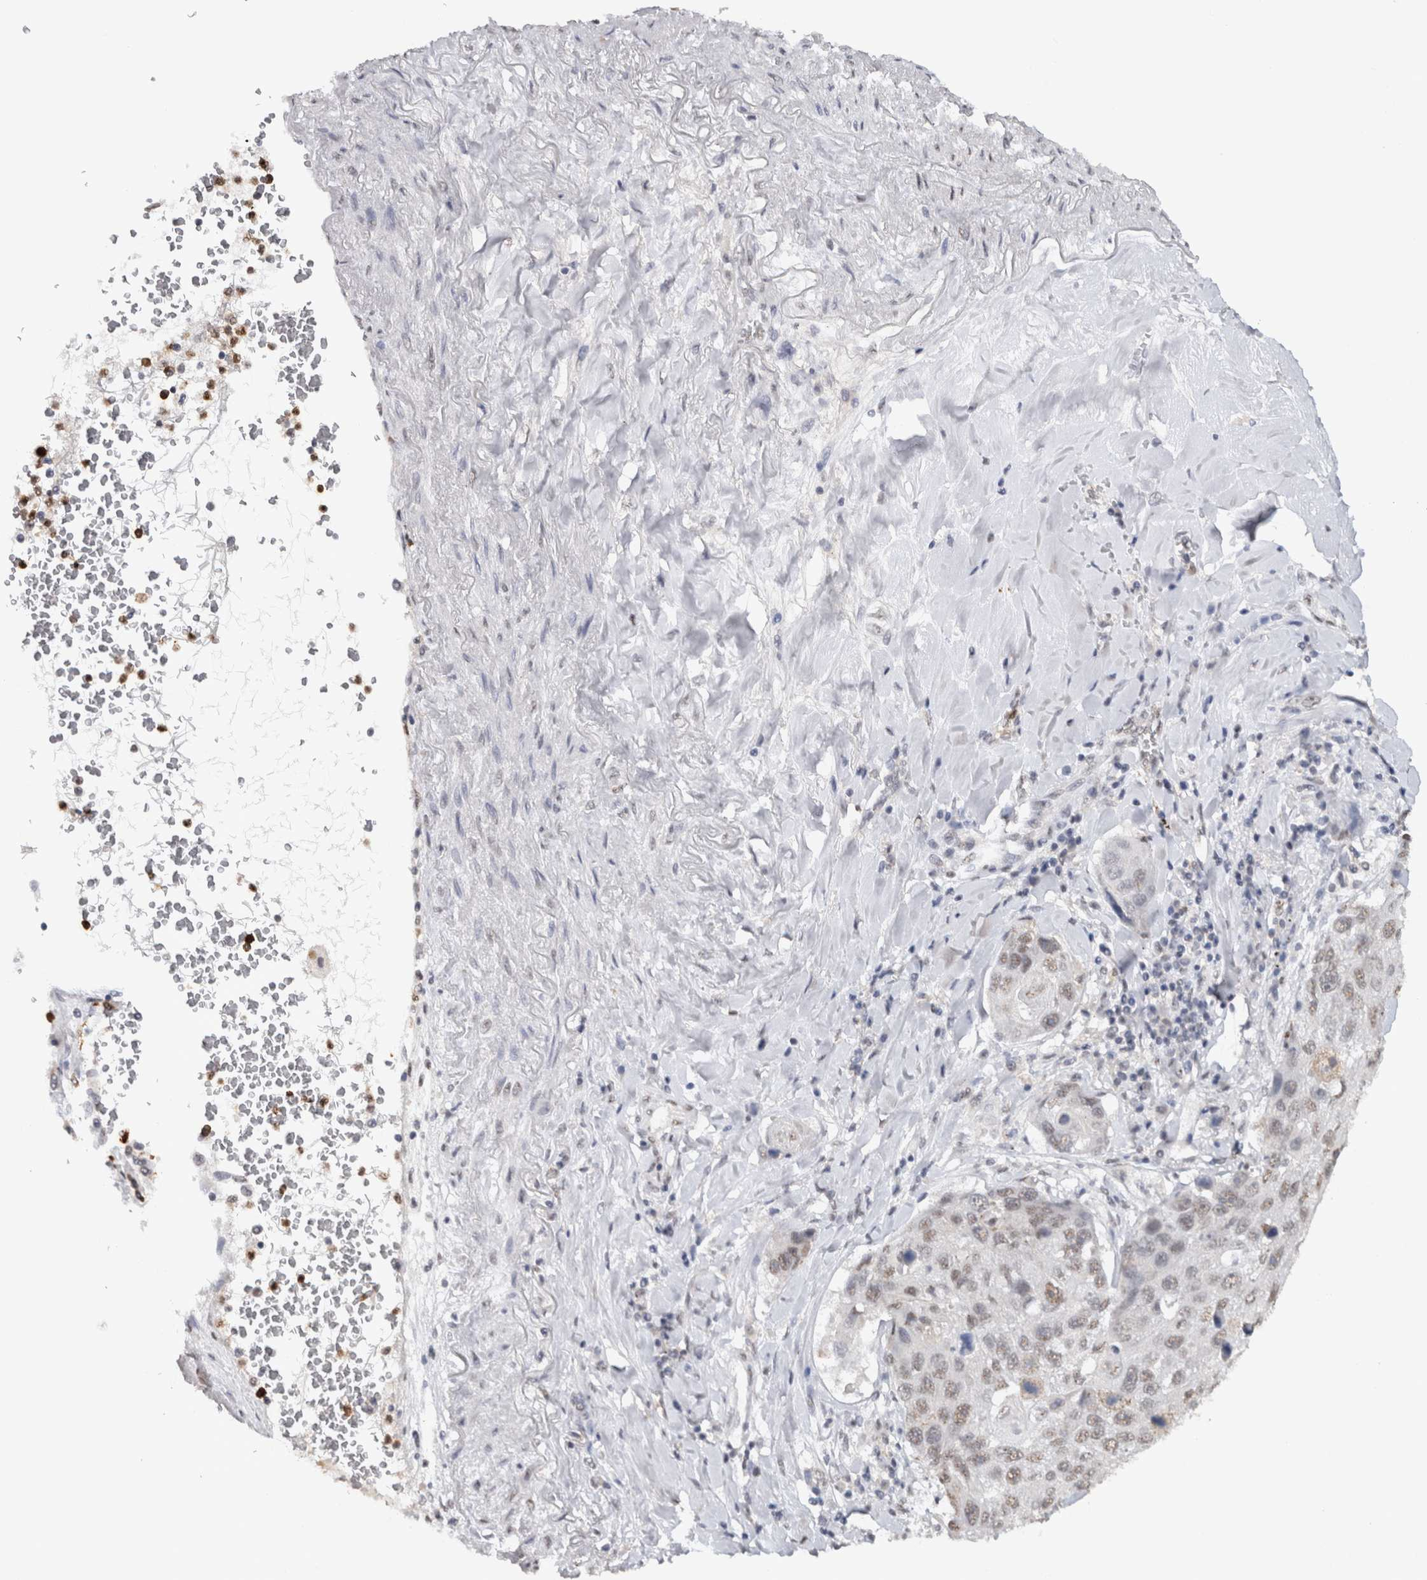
{"staining": {"intensity": "negative", "quantity": "none", "location": "none"}, "tissue": "lung cancer", "cell_type": "Tumor cells", "image_type": "cancer", "snomed": [{"axis": "morphology", "description": "Squamous cell carcinoma, NOS"}, {"axis": "topography", "description": "Lung"}], "caption": "IHC of human lung squamous cell carcinoma reveals no expression in tumor cells.", "gene": "RPS6KA2", "patient": {"sex": "male", "age": 61}}